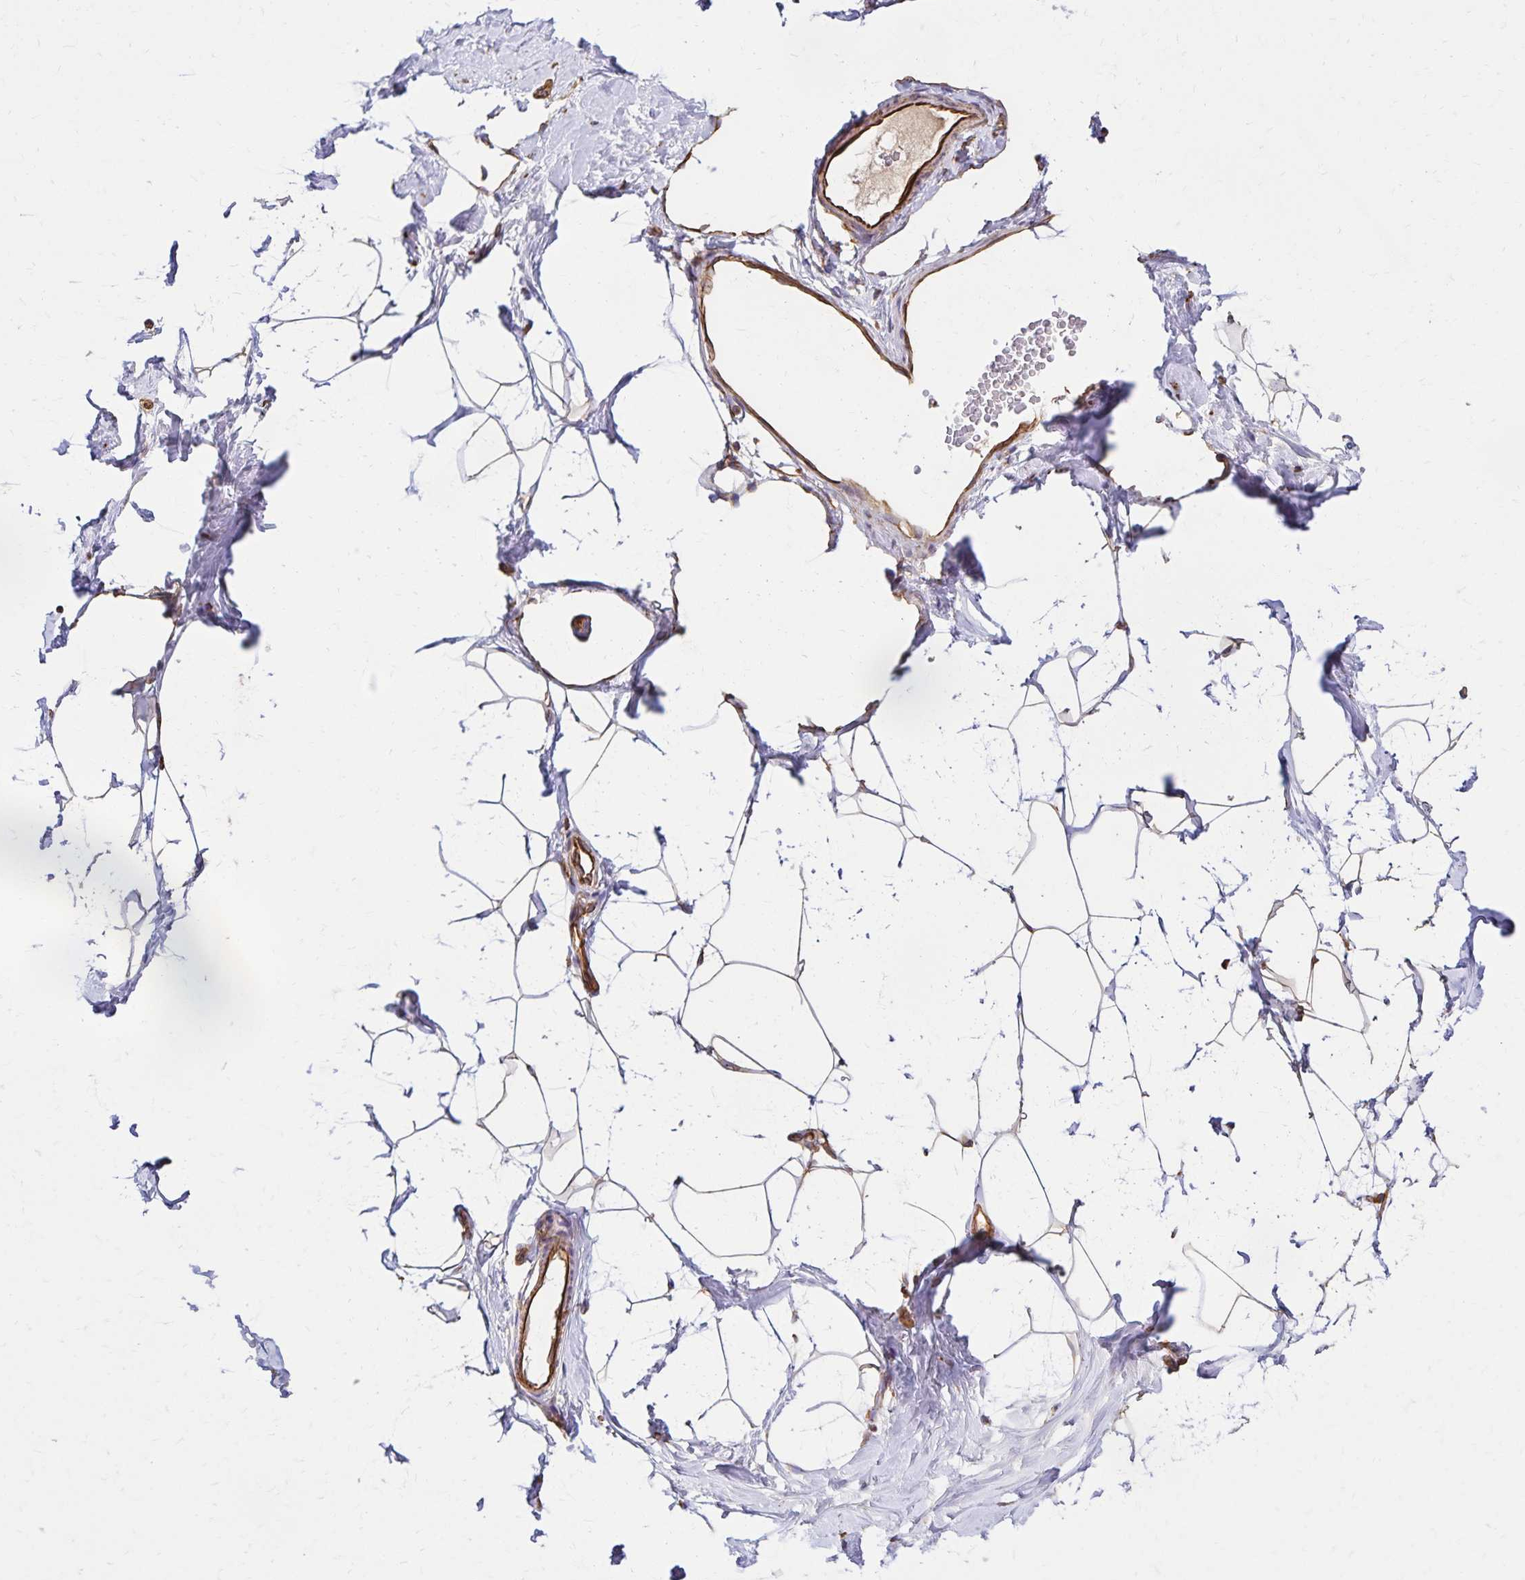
{"staining": {"intensity": "moderate", "quantity": "<25%", "location": "cytoplasmic/membranous"}, "tissue": "breast", "cell_type": "Adipocytes", "image_type": "normal", "snomed": [{"axis": "morphology", "description": "Normal tissue, NOS"}, {"axis": "topography", "description": "Breast"}], "caption": "A low amount of moderate cytoplasmic/membranous expression is identified in approximately <25% of adipocytes in normal breast.", "gene": "TRPV6", "patient": {"sex": "female", "age": 32}}